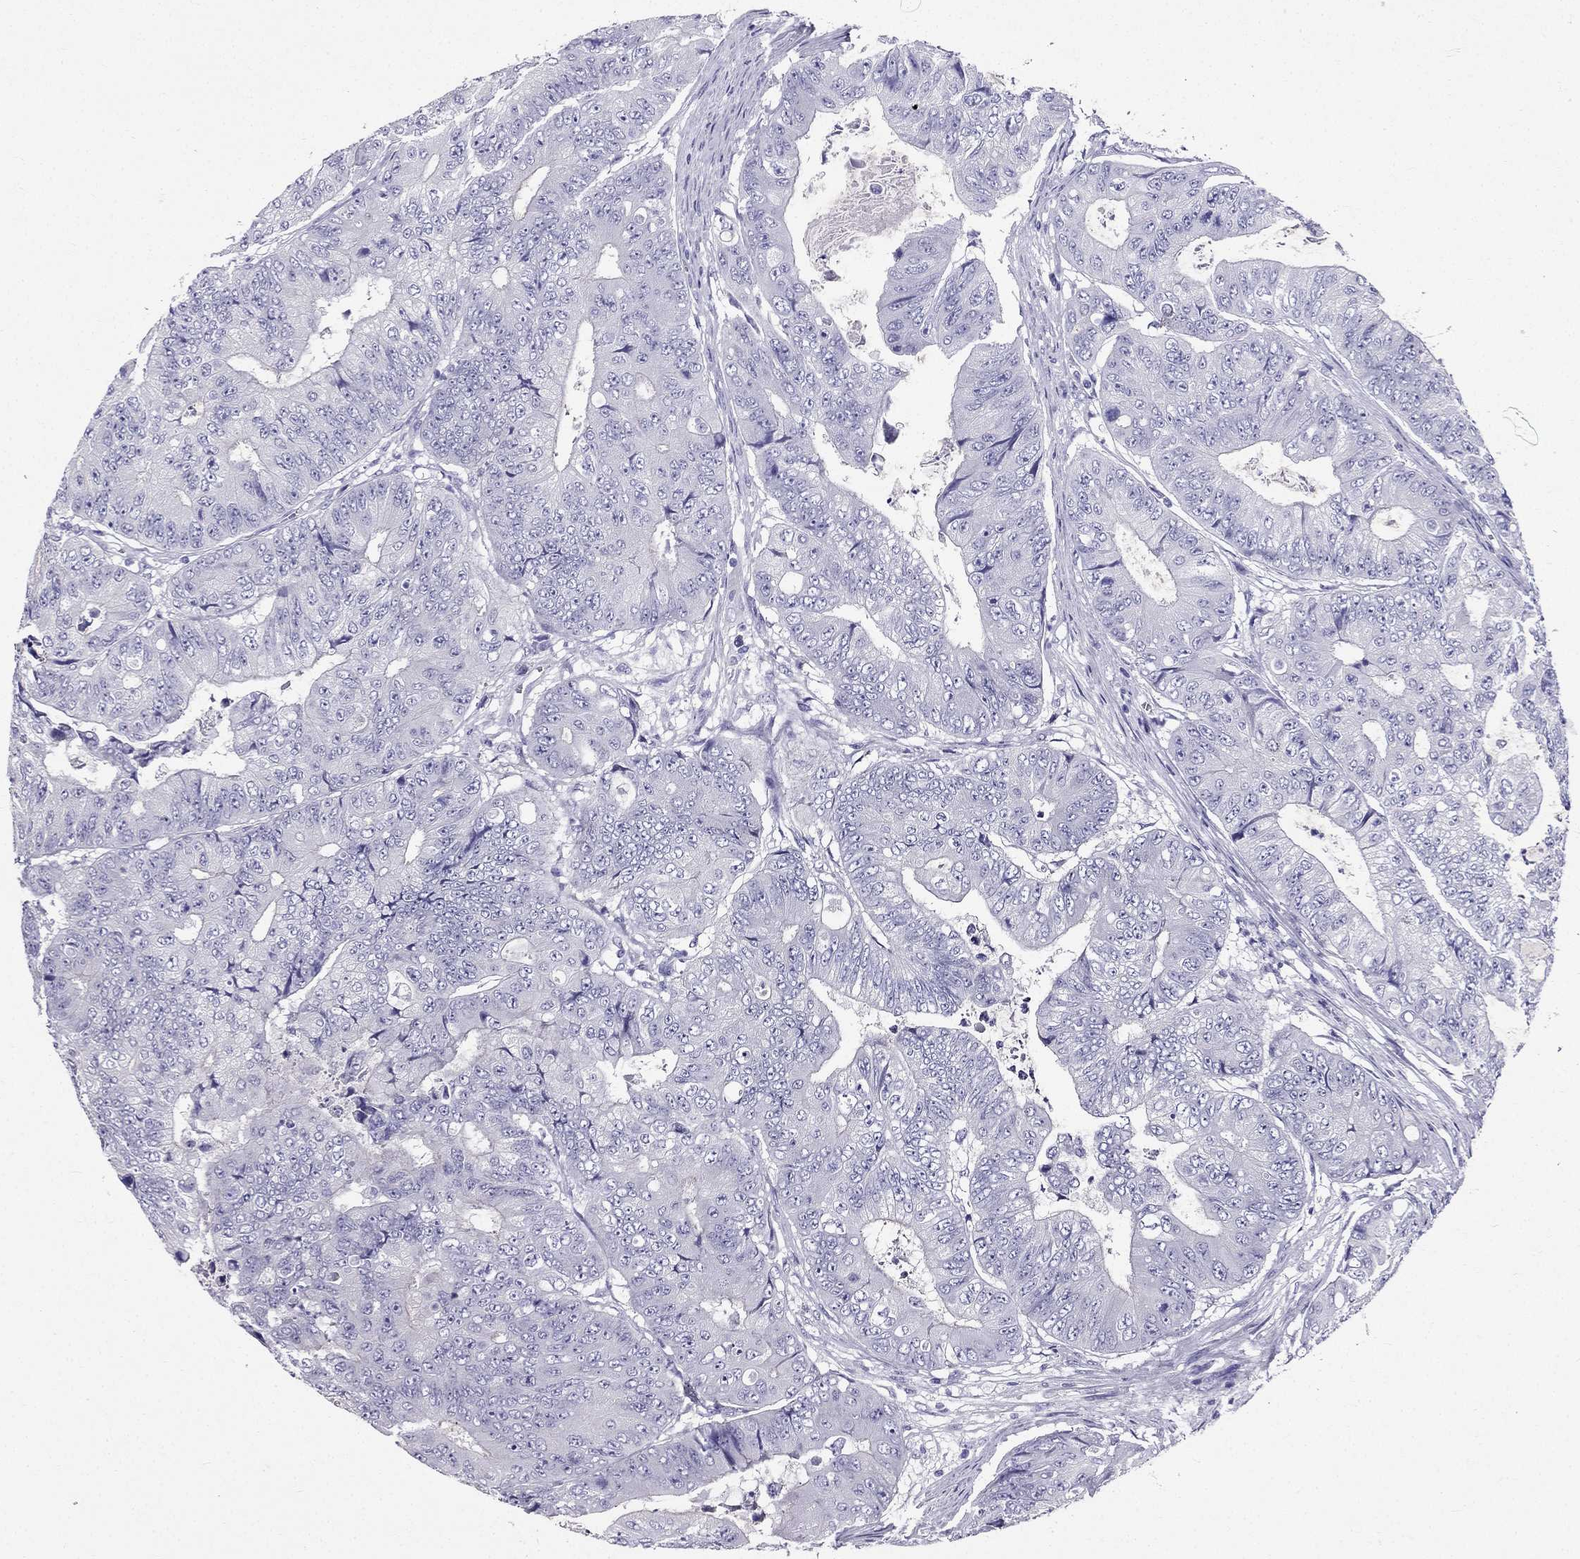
{"staining": {"intensity": "negative", "quantity": "none", "location": "none"}, "tissue": "colorectal cancer", "cell_type": "Tumor cells", "image_type": "cancer", "snomed": [{"axis": "morphology", "description": "Adenocarcinoma, NOS"}, {"axis": "topography", "description": "Colon"}], "caption": "This image is of colorectal adenocarcinoma stained with immunohistochemistry (IHC) to label a protein in brown with the nuclei are counter-stained blue. There is no positivity in tumor cells.", "gene": "ZNF541", "patient": {"sex": "female", "age": 48}}